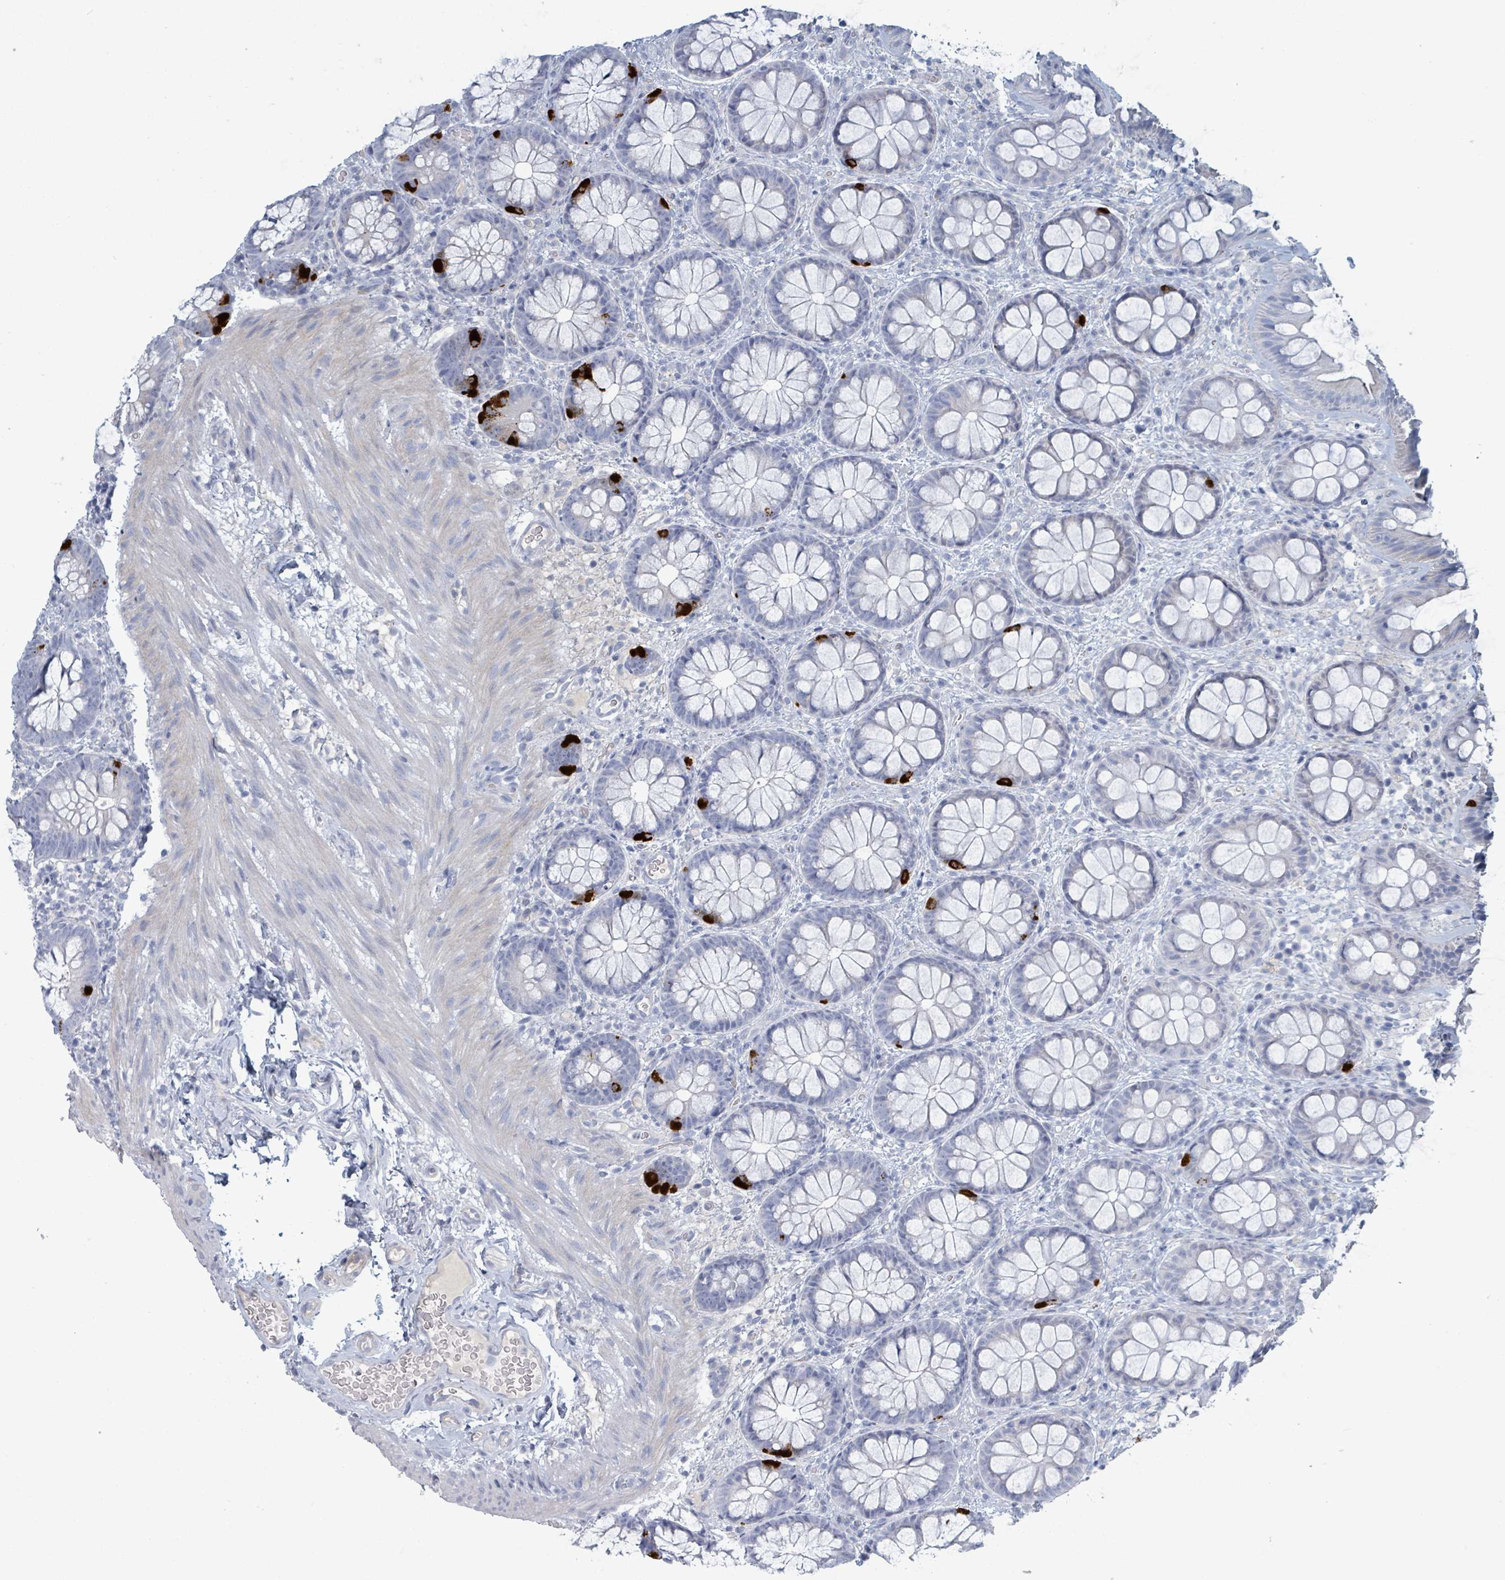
{"staining": {"intensity": "weak", "quantity": ">75%", "location": "cytoplasmic/membranous"}, "tissue": "colon", "cell_type": "Endothelial cells", "image_type": "normal", "snomed": [{"axis": "morphology", "description": "Normal tissue, NOS"}, {"axis": "topography", "description": "Colon"}], "caption": "Endothelial cells reveal weak cytoplasmic/membranous staining in approximately >75% of cells in unremarkable colon. (Stains: DAB in brown, nuclei in blue, Microscopy: brightfield microscopy at high magnification).", "gene": "RAB33B", "patient": {"sex": "male", "age": 46}}